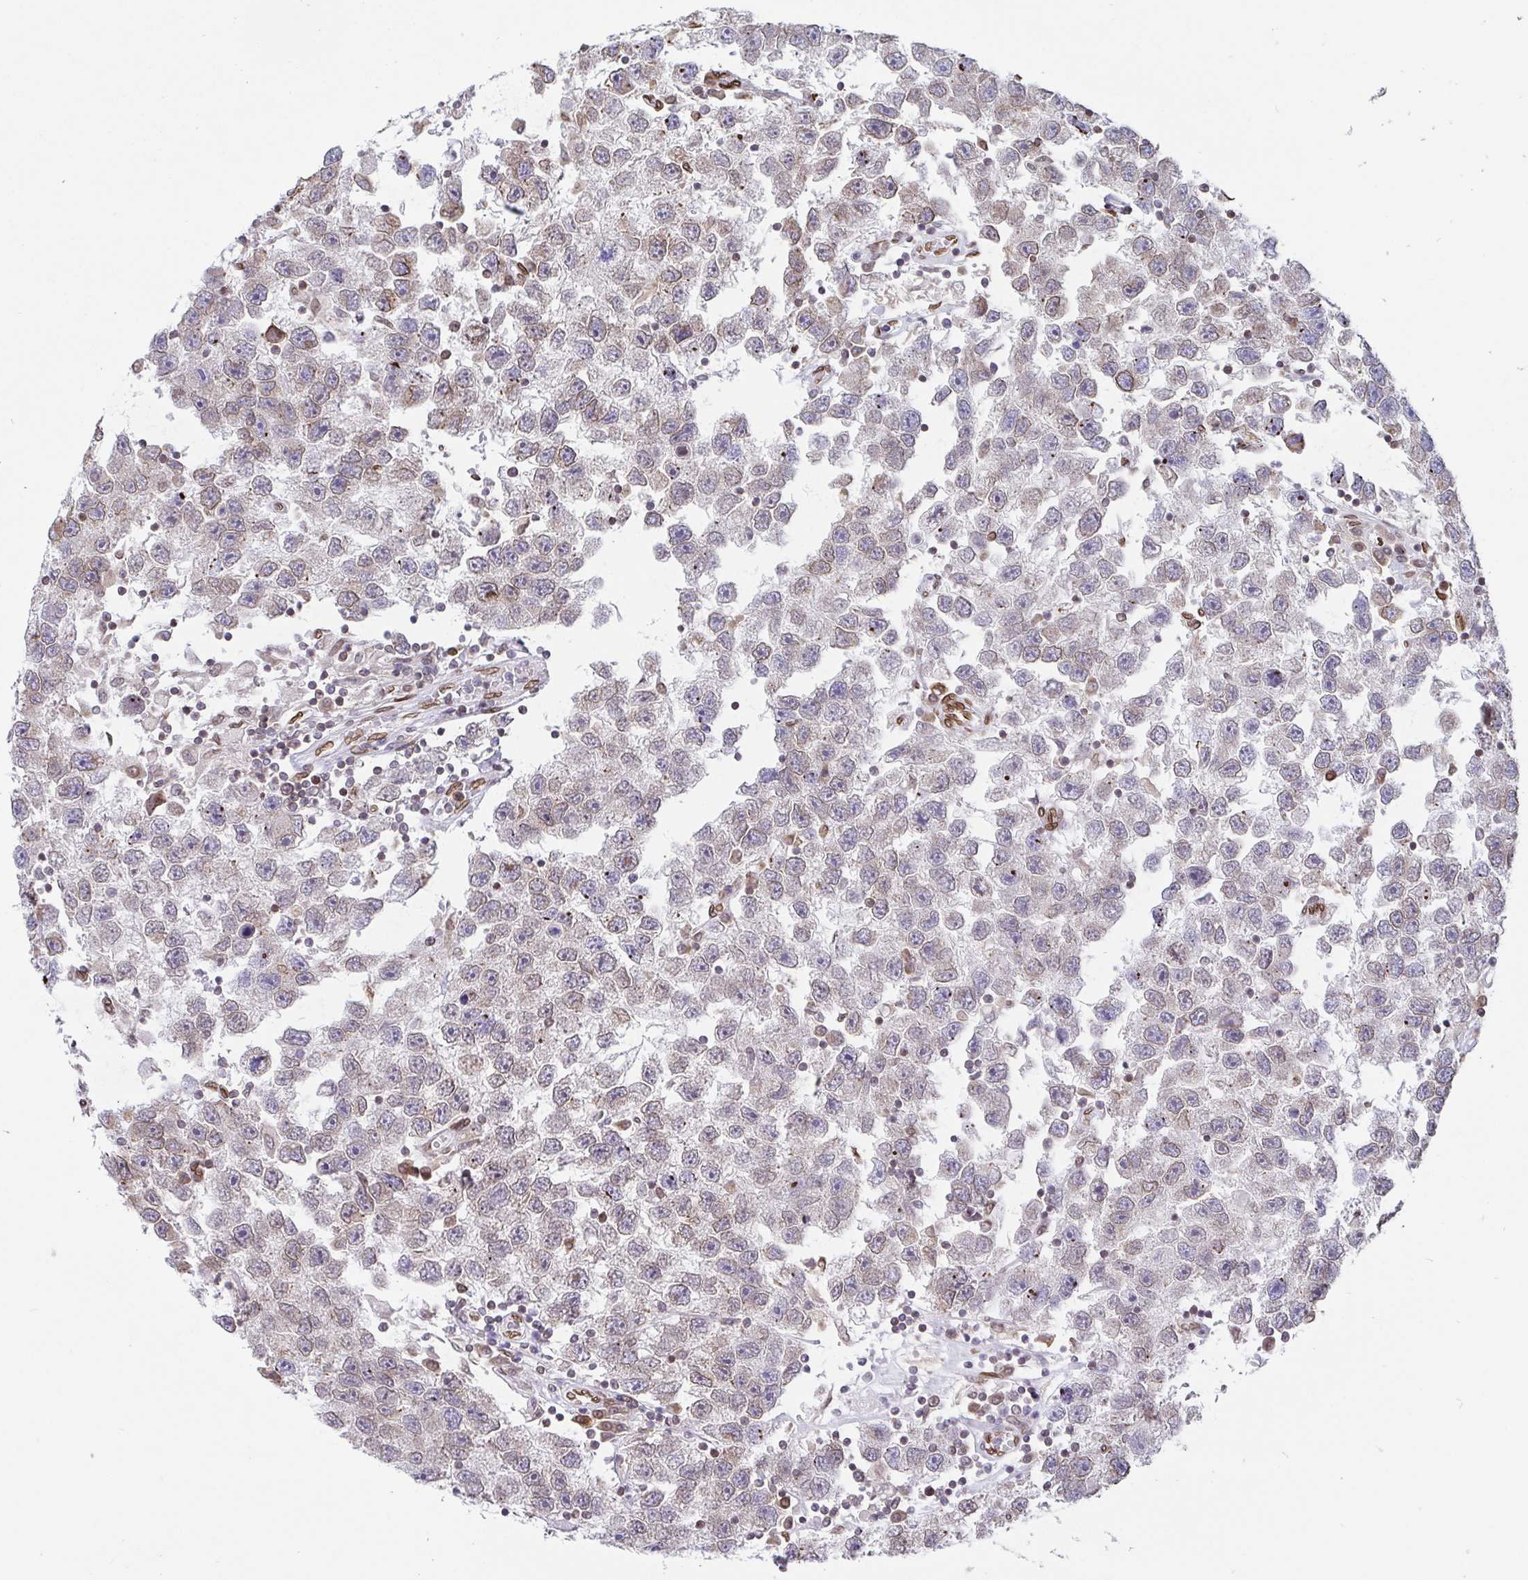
{"staining": {"intensity": "weak", "quantity": "<25%", "location": "cytoplasmic/membranous,nuclear"}, "tissue": "testis cancer", "cell_type": "Tumor cells", "image_type": "cancer", "snomed": [{"axis": "morphology", "description": "Seminoma, NOS"}, {"axis": "topography", "description": "Testis"}], "caption": "Image shows no protein positivity in tumor cells of testis cancer (seminoma) tissue. (DAB immunohistochemistry visualized using brightfield microscopy, high magnification).", "gene": "EMD", "patient": {"sex": "male", "age": 26}}